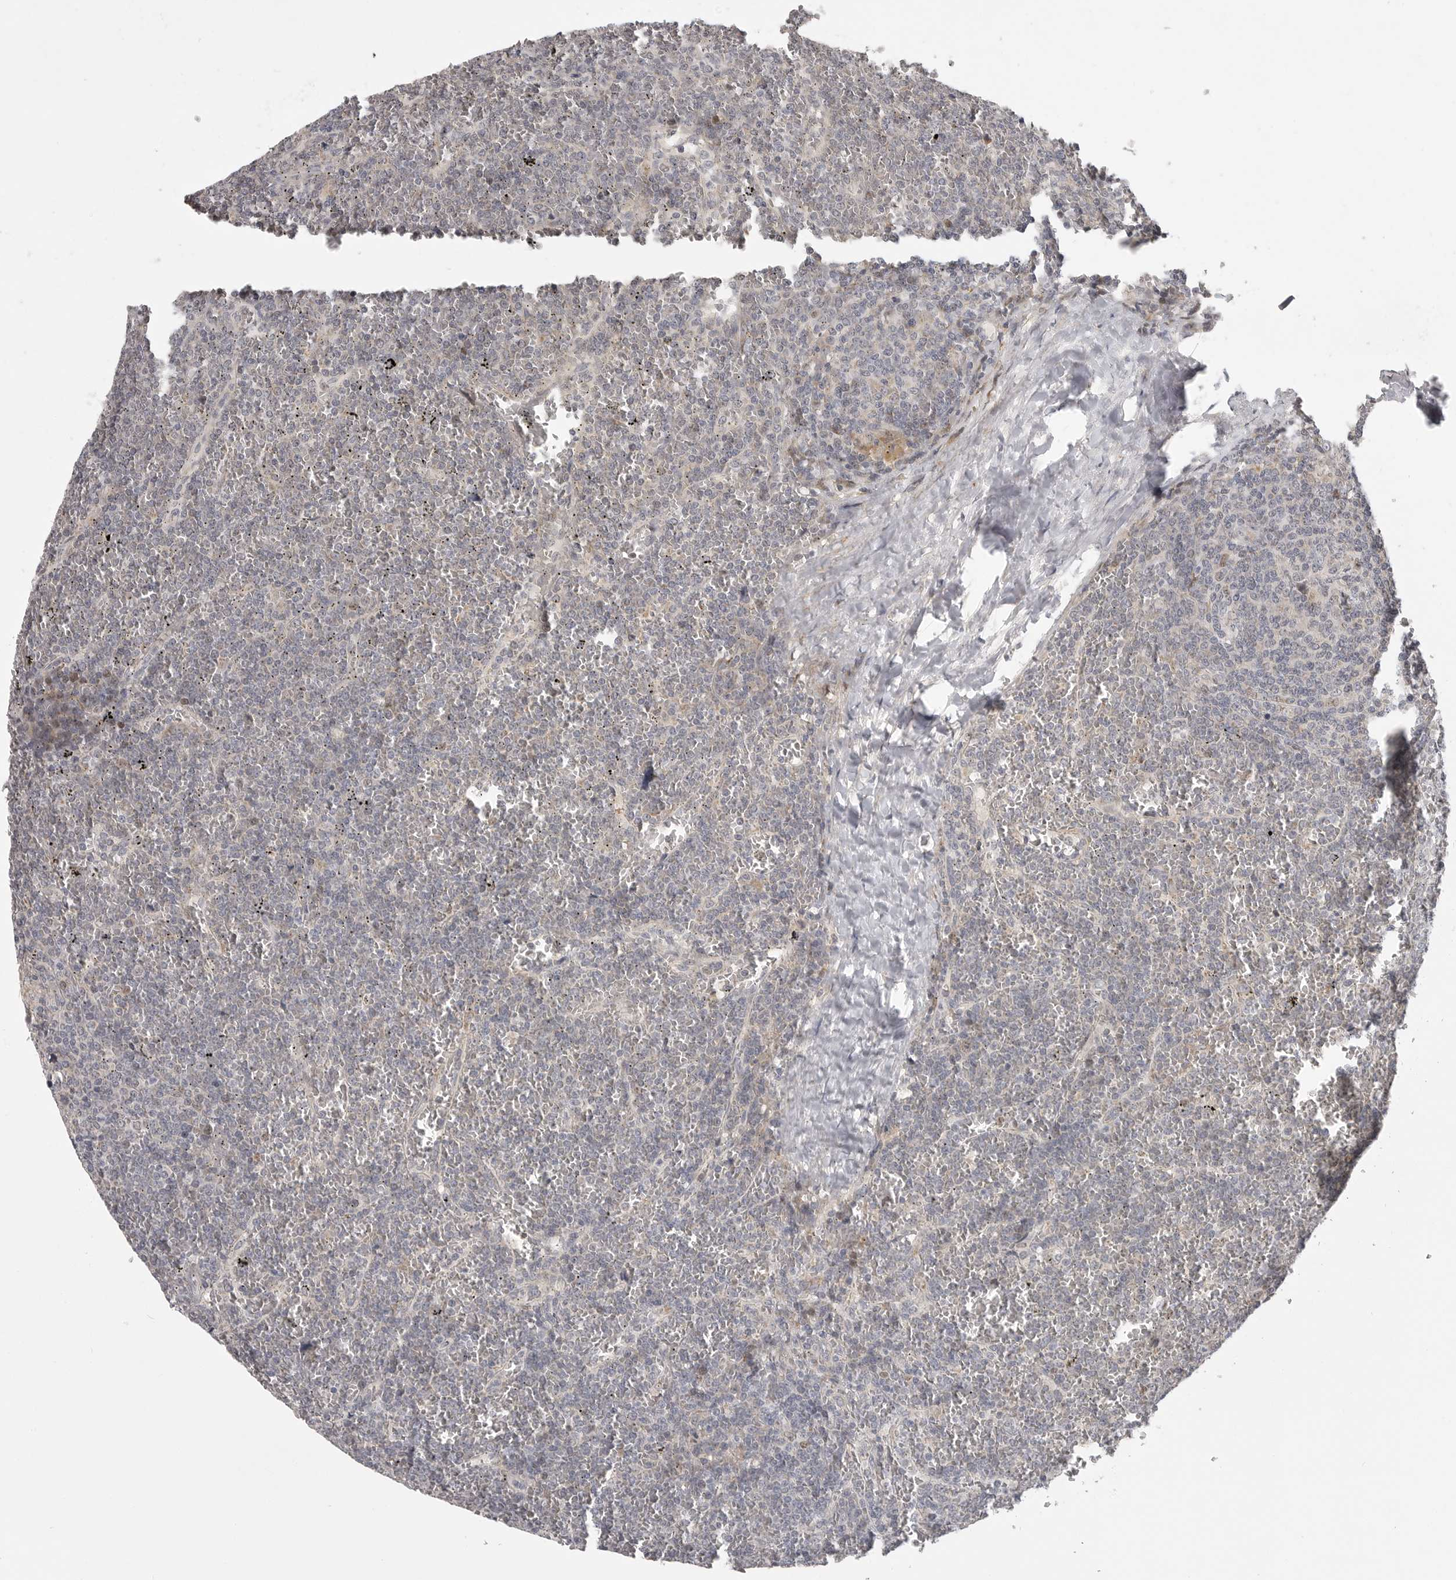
{"staining": {"intensity": "negative", "quantity": "none", "location": "none"}, "tissue": "lymphoma", "cell_type": "Tumor cells", "image_type": "cancer", "snomed": [{"axis": "morphology", "description": "Malignant lymphoma, non-Hodgkin's type, Low grade"}, {"axis": "topography", "description": "Spleen"}], "caption": "DAB immunohistochemical staining of human lymphoma exhibits no significant staining in tumor cells.", "gene": "POLE2", "patient": {"sex": "female", "age": 19}}